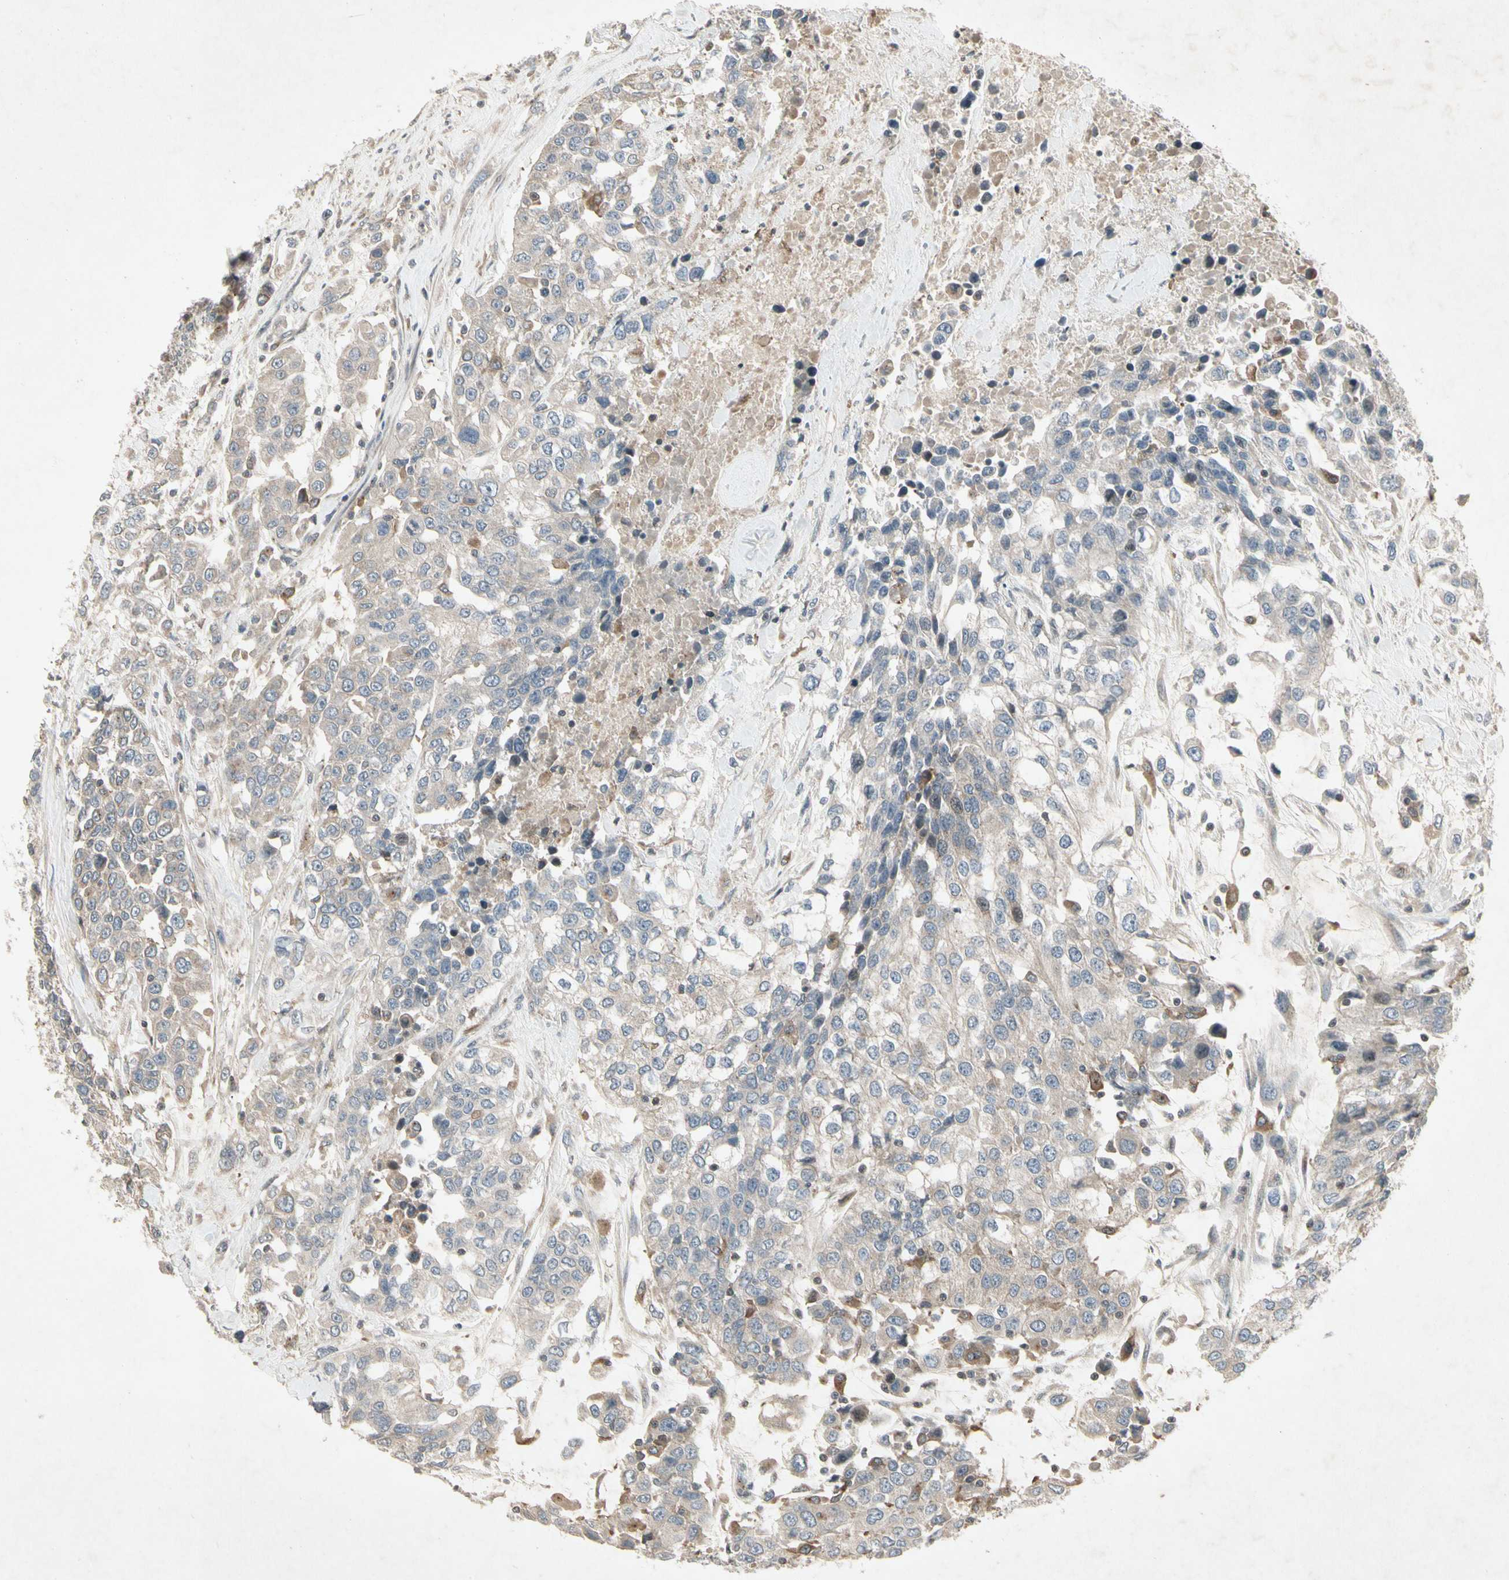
{"staining": {"intensity": "weak", "quantity": "25%-75%", "location": "cytoplasmic/membranous"}, "tissue": "urothelial cancer", "cell_type": "Tumor cells", "image_type": "cancer", "snomed": [{"axis": "morphology", "description": "Urothelial carcinoma, High grade"}, {"axis": "topography", "description": "Urinary bladder"}], "caption": "A micrograph of high-grade urothelial carcinoma stained for a protein shows weak cytoplasmic/membranous brown staining in tumor cells.", "gene": "TEK", "patient": {"sex": "female", "age": 80}}